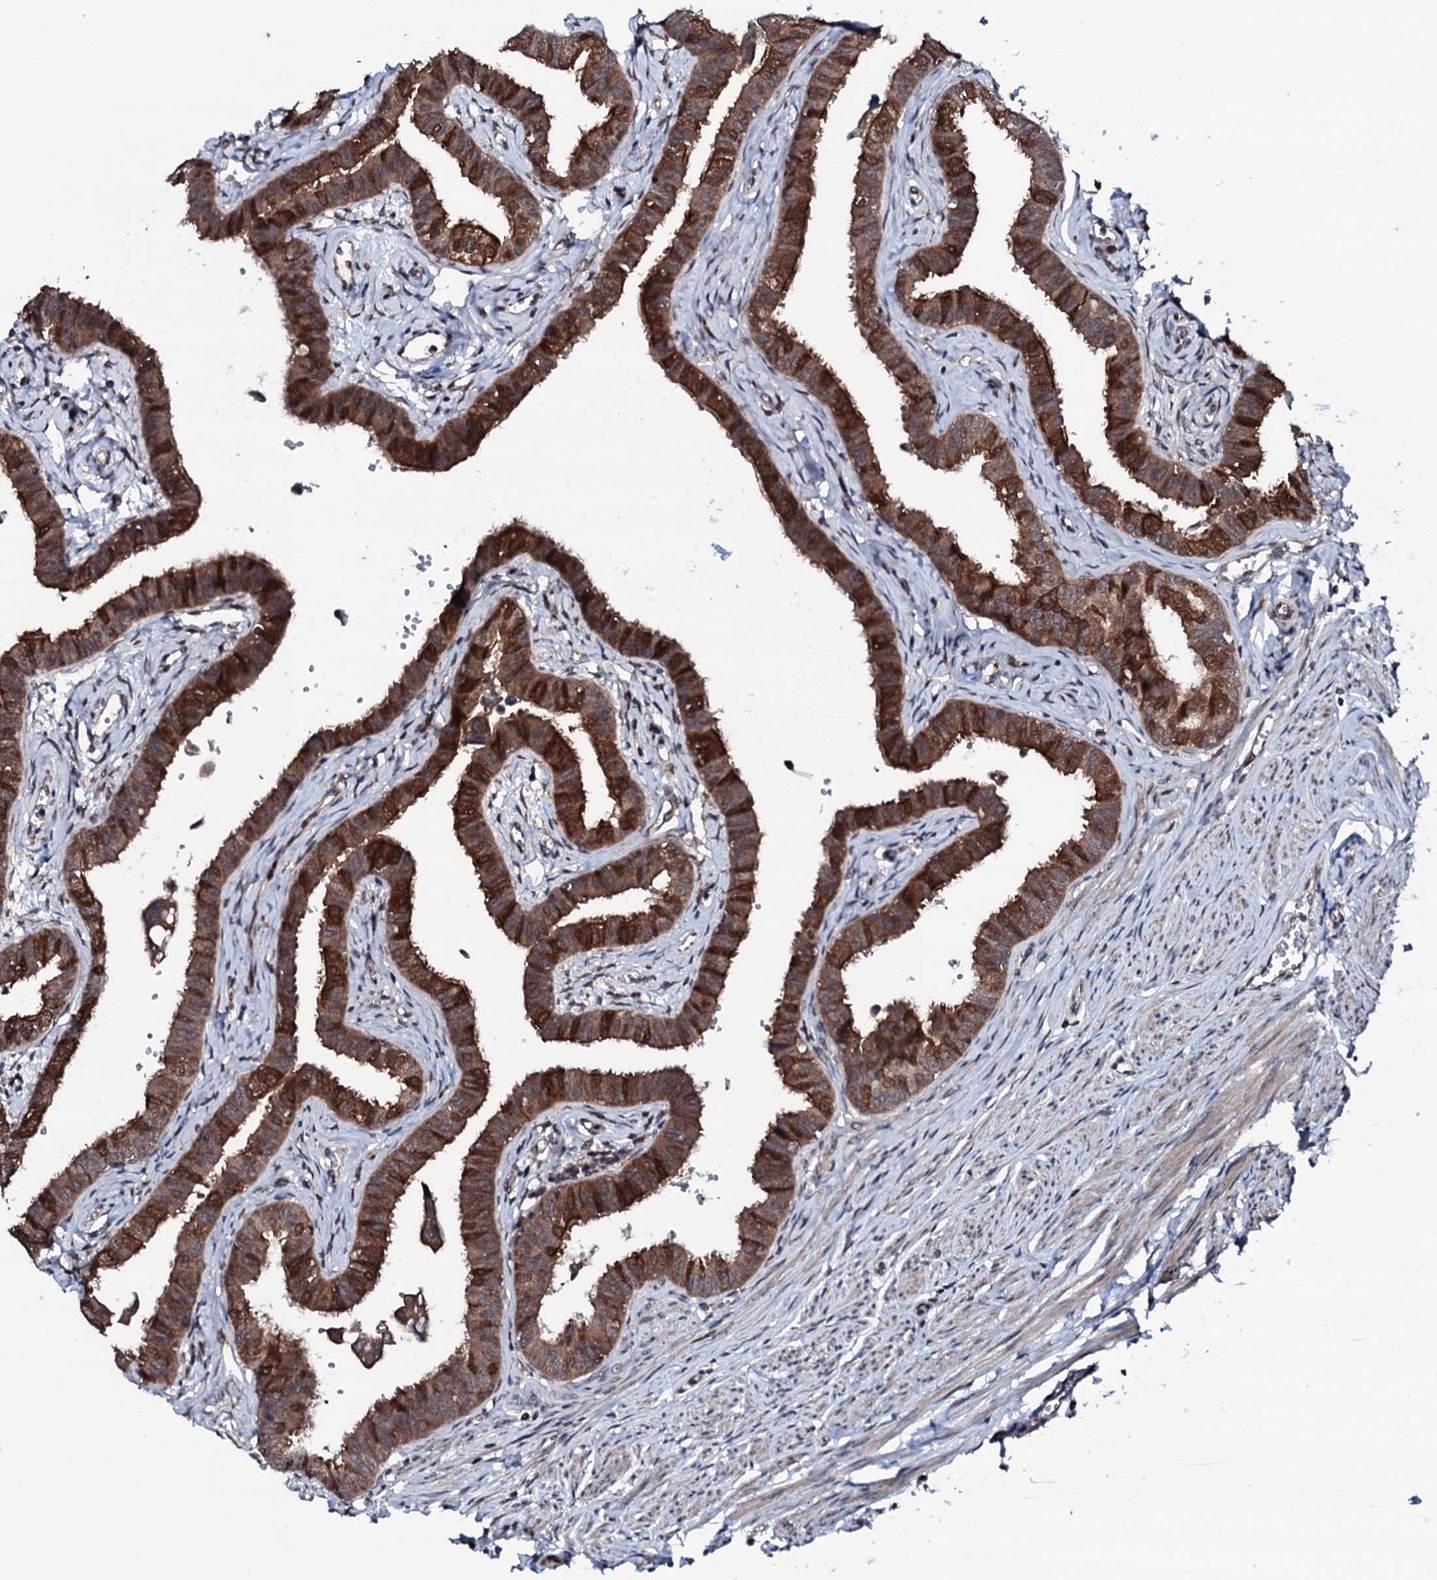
{"staining": {"intensity": "strong", "quantity": ">75%", "location": "cytoplasmic/membranous"}, "tissue": "fallopian tube", "cell_type": "Glandular cells", "image_type": "normal", "snomed": [{"axis": "morphology", "description": "Normal tissue, NOS"}, {"axis": "morphology", "description": "Carcinoma, NOS"}, {"axis": "topography", "description": "Fallopian tube"}, {"axis": "topography", "description": "Ovary"}], "caption": "High-power microscopy captured an immunohistochemistry micrograph of normal fallopian tube, revealing strong cytoplasmic/membranous staining in approximately >75% of glandular cells.", "gene": "OGFOD2", "patient": {"sex": "female", "age": 59}}